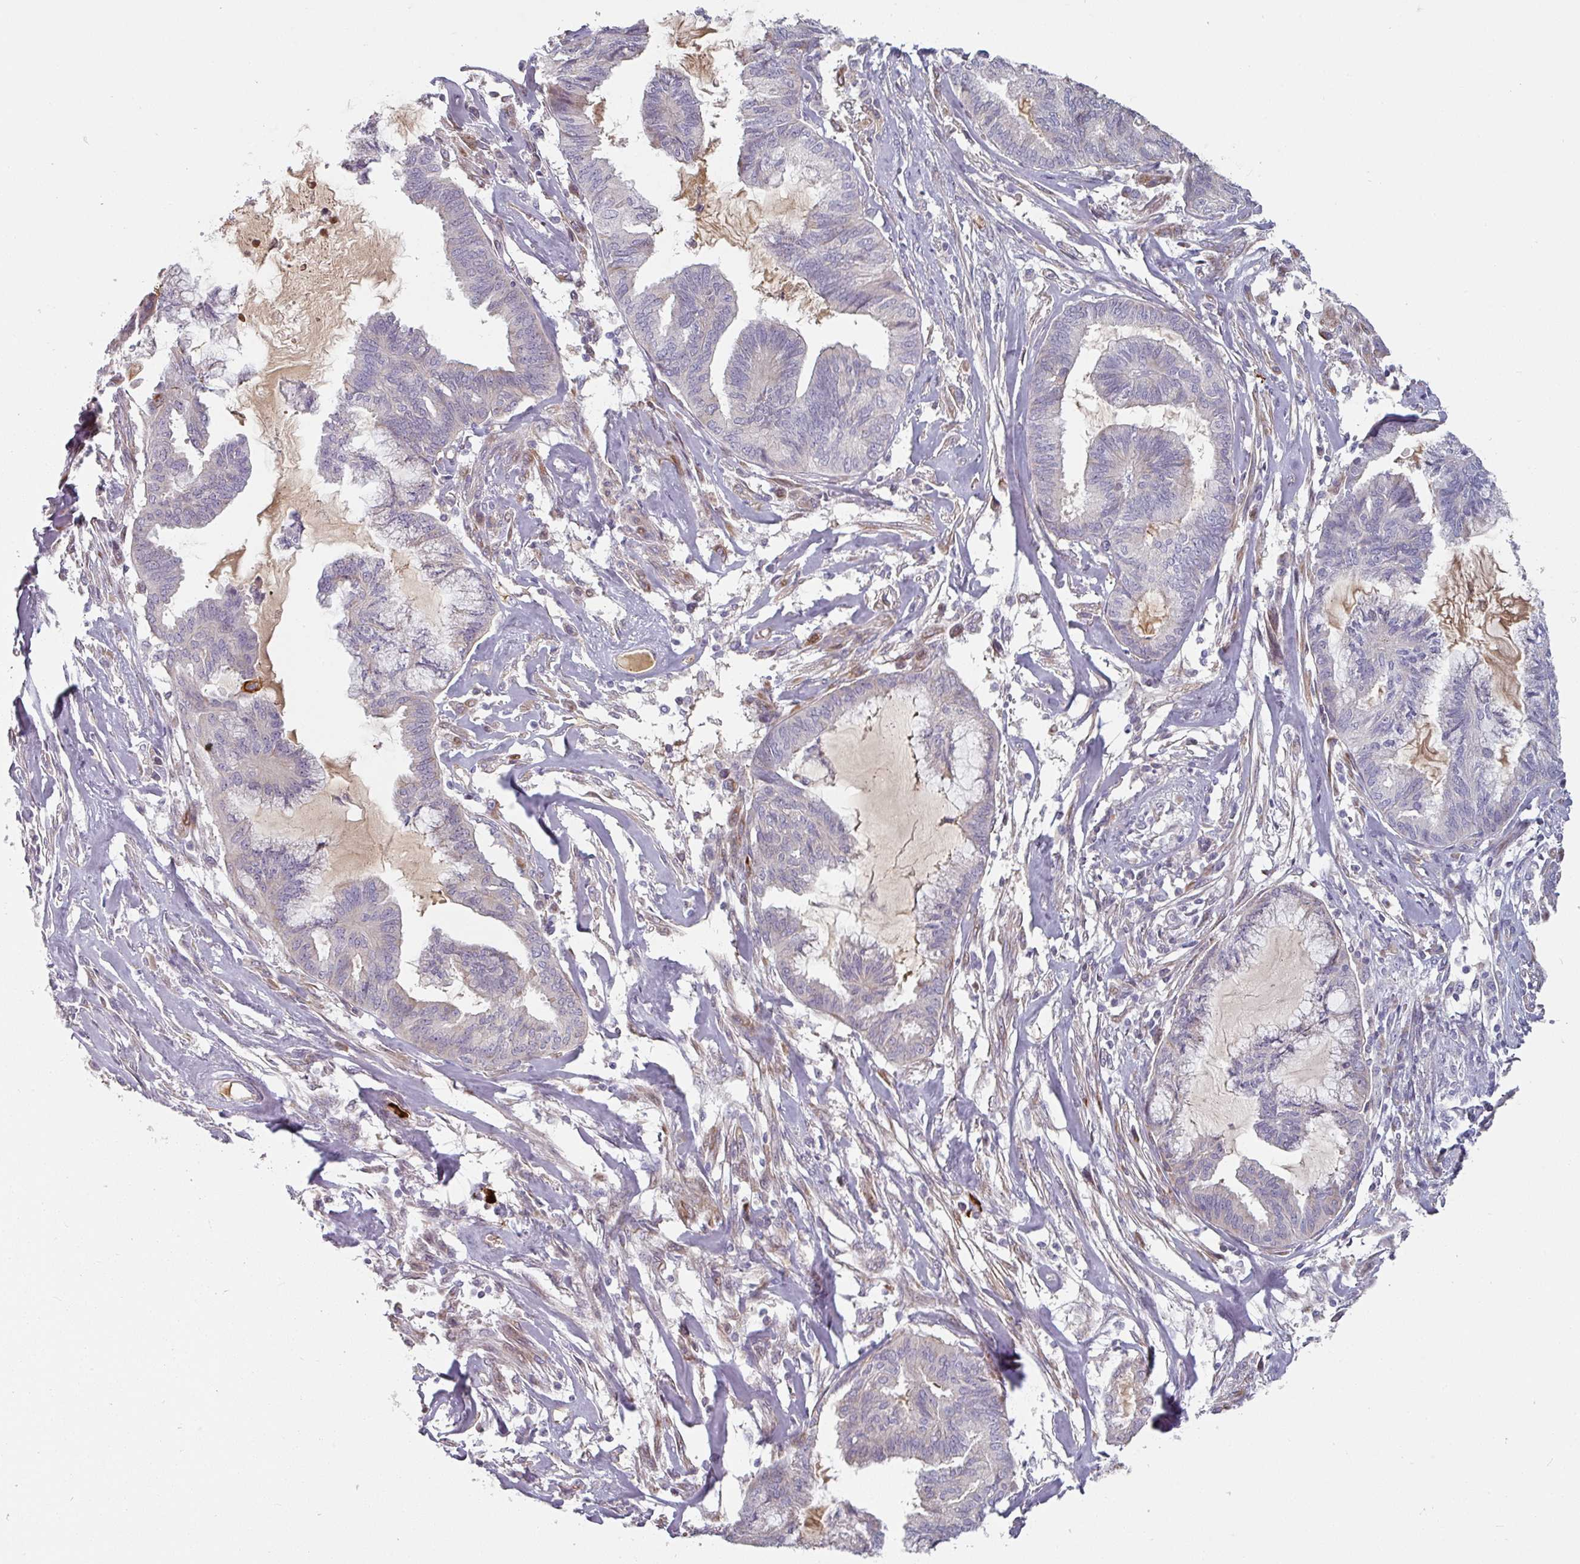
{"staining": {"intensity": "negative", "quantity": "none", "location": "none"}, "tissue": "endometrial cancer", "cell_type": "Tumor cells", "image_type": "cancer", "snomed": [{"axis": "morphology", "description": "Adenocarcinoma, NOS"}, {"axis": "topography", "description": "Endometrium"}], "caption": "There is no significant positivity in tumor cells of adenocarcinoma (endometrial). (Stains: DAB (3,3'-diaminobenzidine) IHC with hematoxylin counter stain, Microscopy: brightfield microscopy at high magnification).", "gene": "CEP78", "patient": {"sex": "female", "age": 86}}